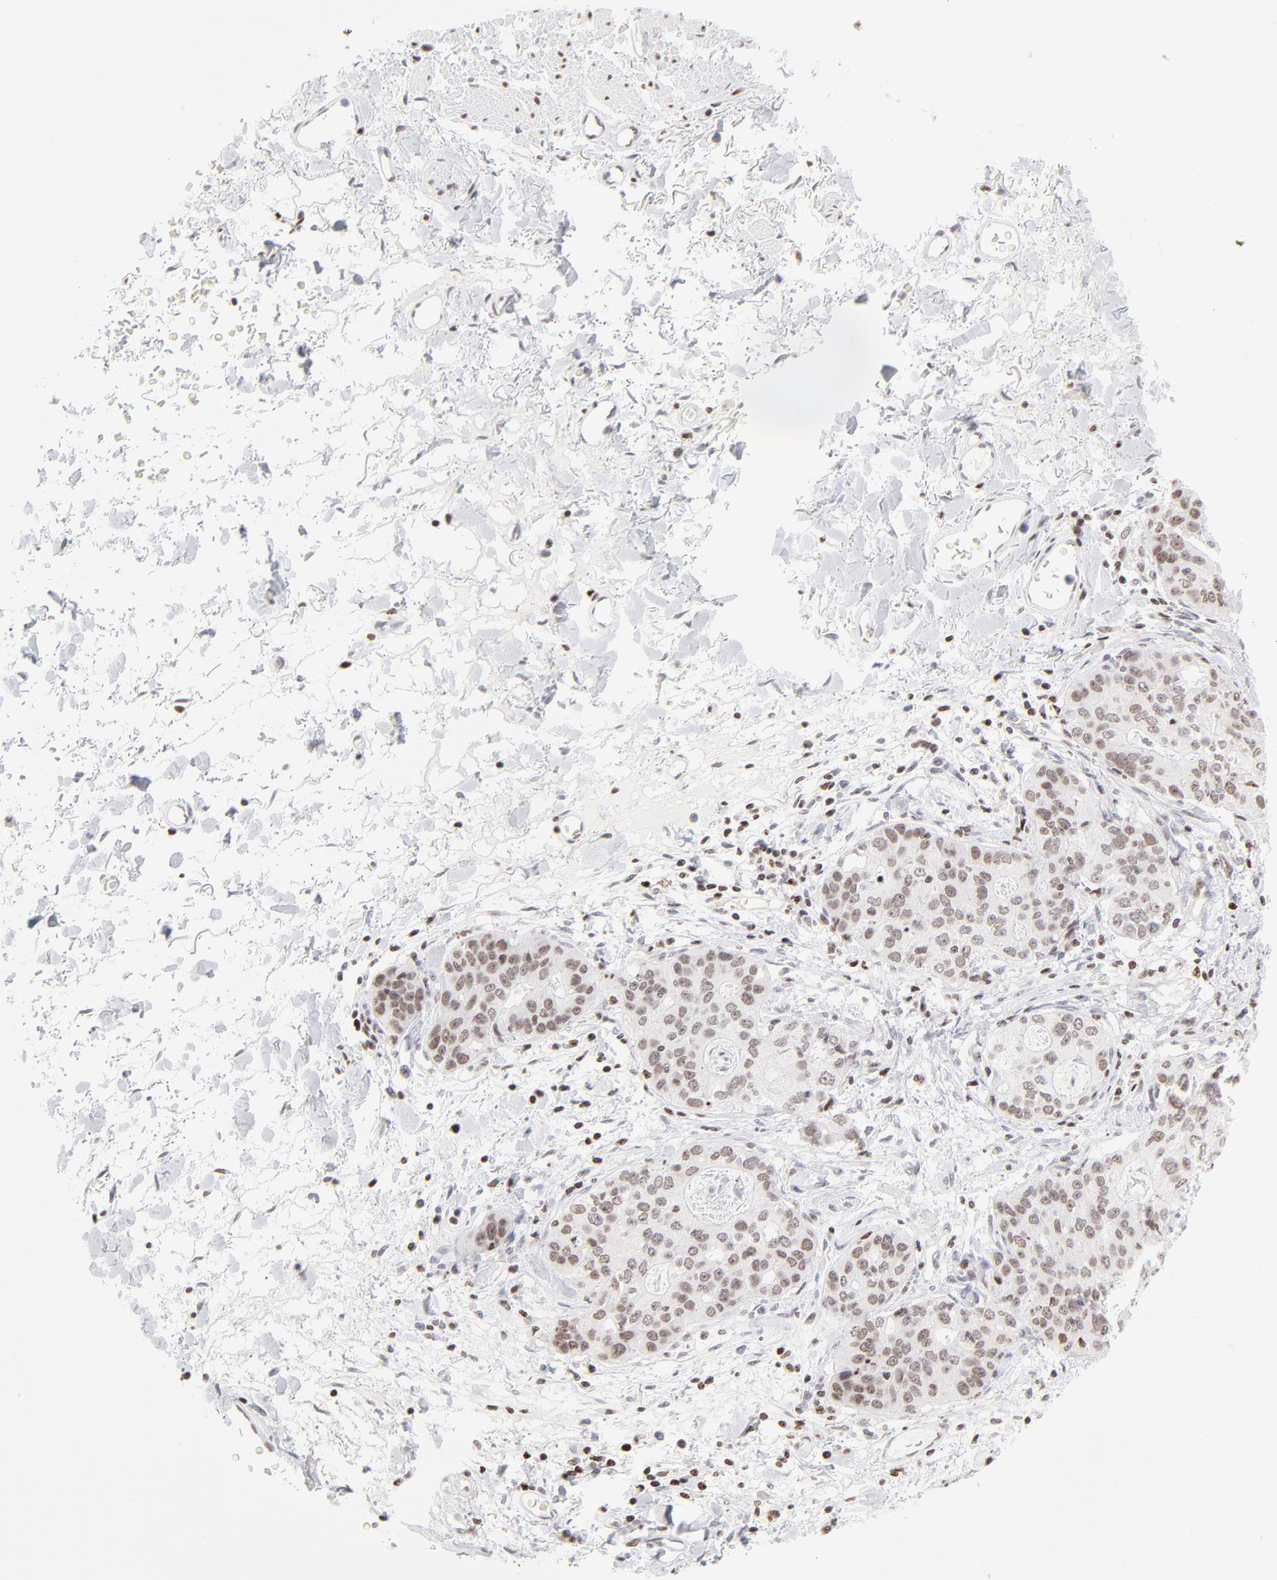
{"staining": {"intensity": "moderate", "quantity": "25%-75%", "location": "nuclear"}, "tissue": "stomach cancer", "cell_type": "Tumor cells", "image_type": "cancer", "snomed": [{"axis": "morphology", "description": "Adenocarcinoma, NOS"}, {"axis": "topography", "description": "Esophagus"}, {"axis": "topography", "description": "Stomach"}], "caption": "Stomach cancer tissue shows moderate nuclear staining in about 25%-75% of tumor cells (Brightfield microscopy of DAB IHC at high magnification).", "gene": "PARP1", "patient": {"sex": "male", "age": 74}}